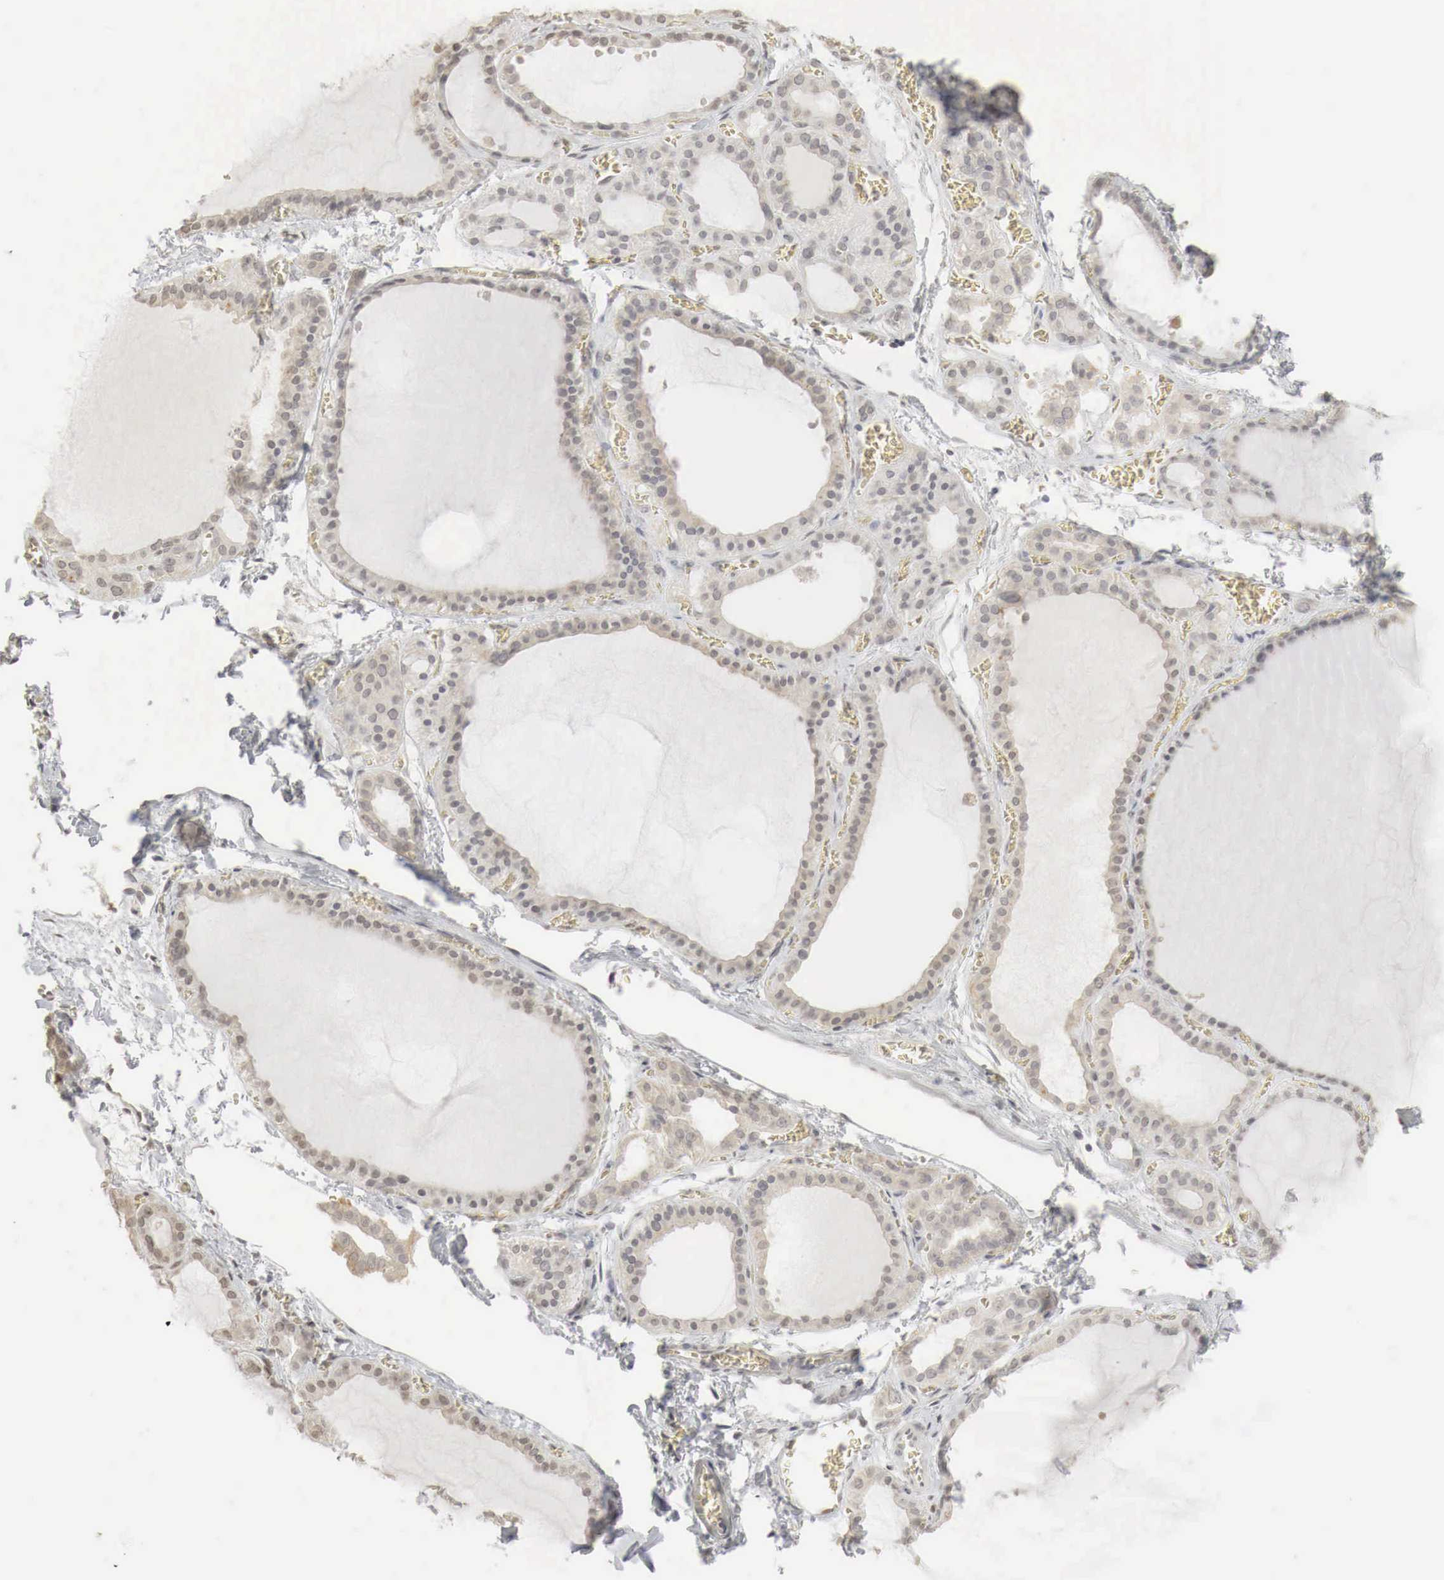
{"staining": {"intensity": "weak", "quantity": "25%-75%", "location": "cytoplasmic/membranous,nuclear"}, "tissue": "thyroid gland", "cell_type": "Glandular cells", "image_type": "normal", "snomed": [{"axis": "morphology", "description": "Normal tissue, NOS"}, {"axis": "topography", "description": "Thyroid gland"}], "caption": "Immunohistochemical staining of benign thyroid gland shows weak cytoplasmic/membranous,nuclear protein expression in about 25%-75% of glandular cells. (Brightfield microscopy of DAB IHC at high magnification).", "gene": "ERBB4", "patient": {"sex": "female", "age": 55}}